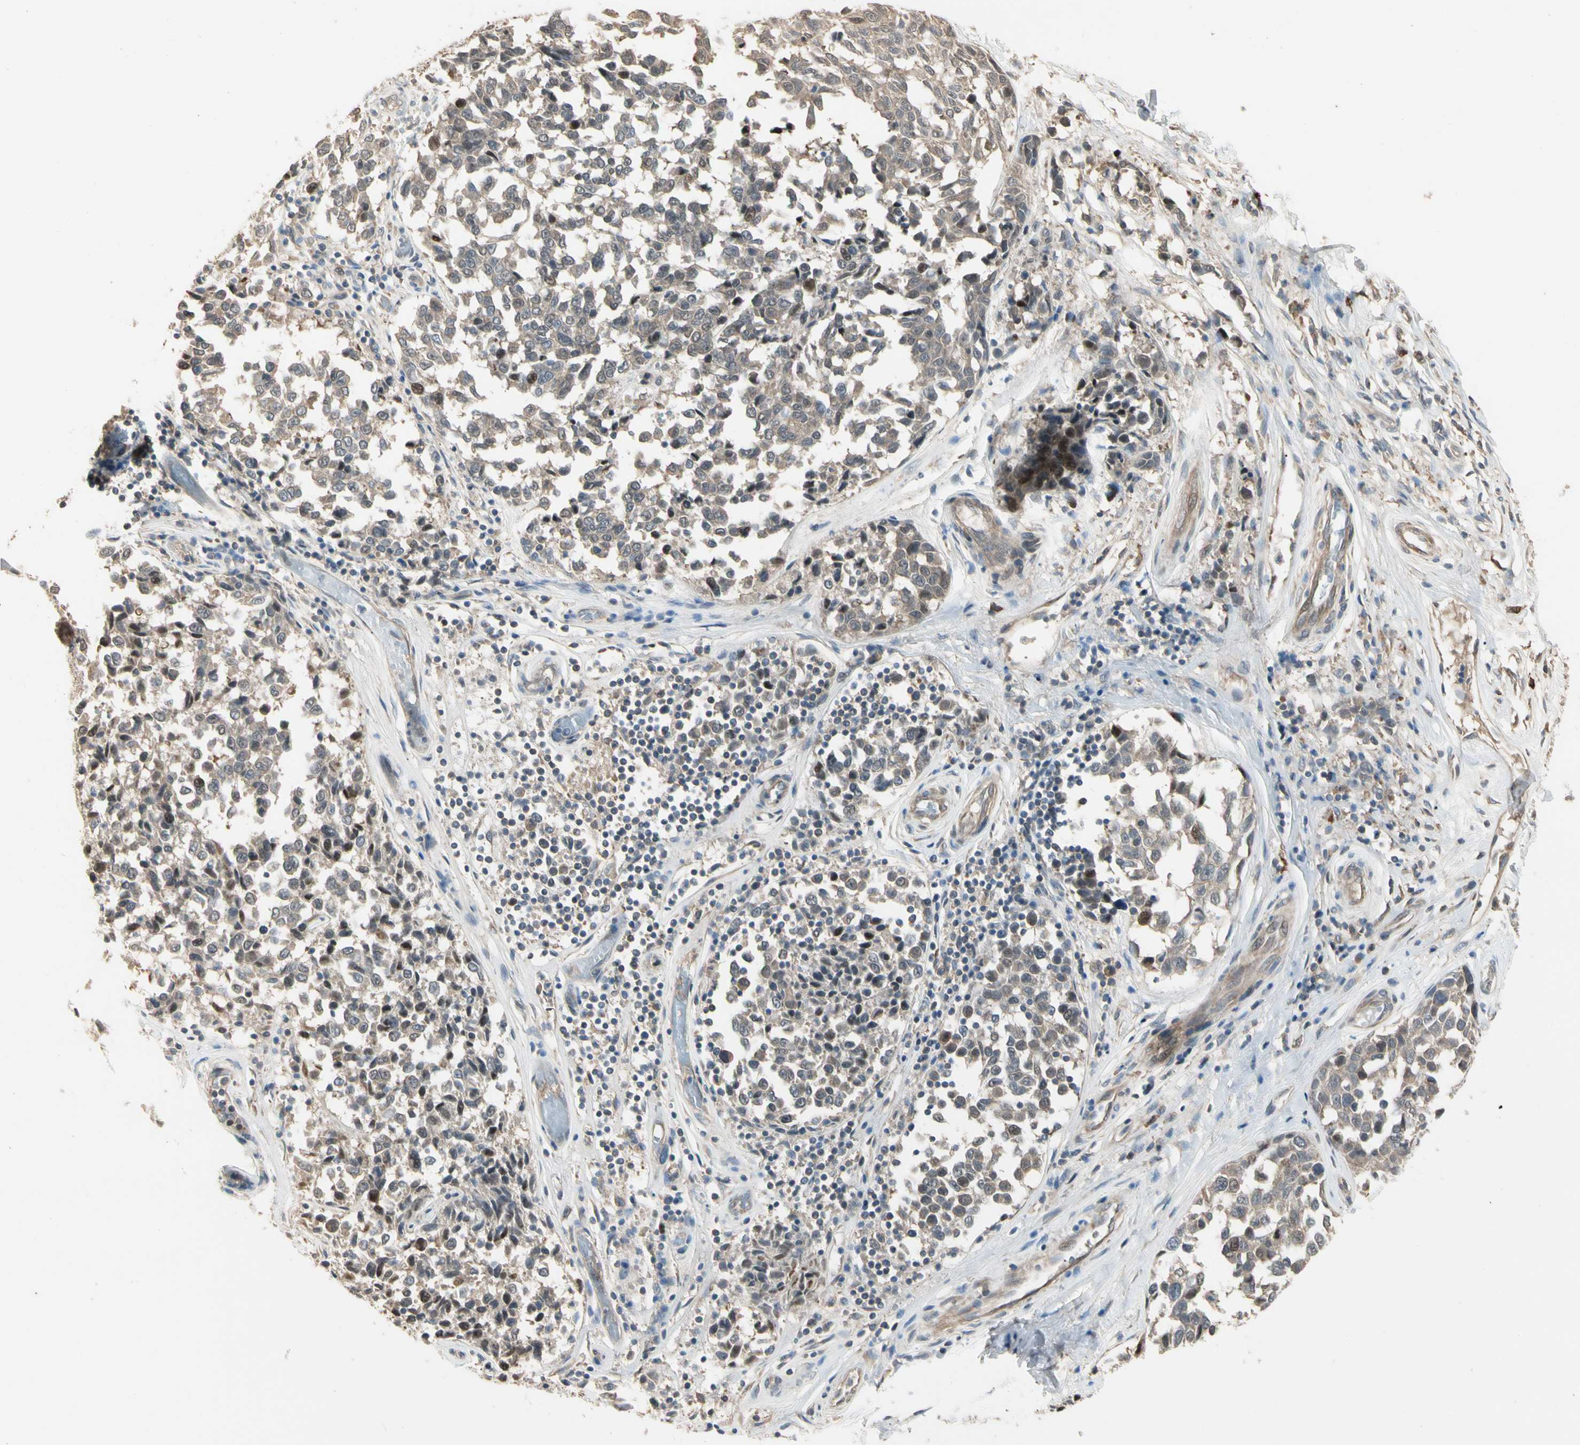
{"staining": {"intensity": "weak", "quantity": "25%-75%", "location": "cytoplasmic/membranous"}, "tissue": "melanoma", "cell_type": "Tumor cells", "image_type": "cancer", "snomed": [{"axis": "morphology", "description": "Malignant melanoma, NOS"}, {"axis": "topography", "description": "Skin"}], "caption": "Brown immunohistochemical staining in malignant melanoma demonstrates weak cytoplasmic/membranous positivity in approximately 25%-75% of tumor cells. Nuclei are stained in blue.", "gene": "ATG4C", "patient": {"sex": "female", "age": 64}}